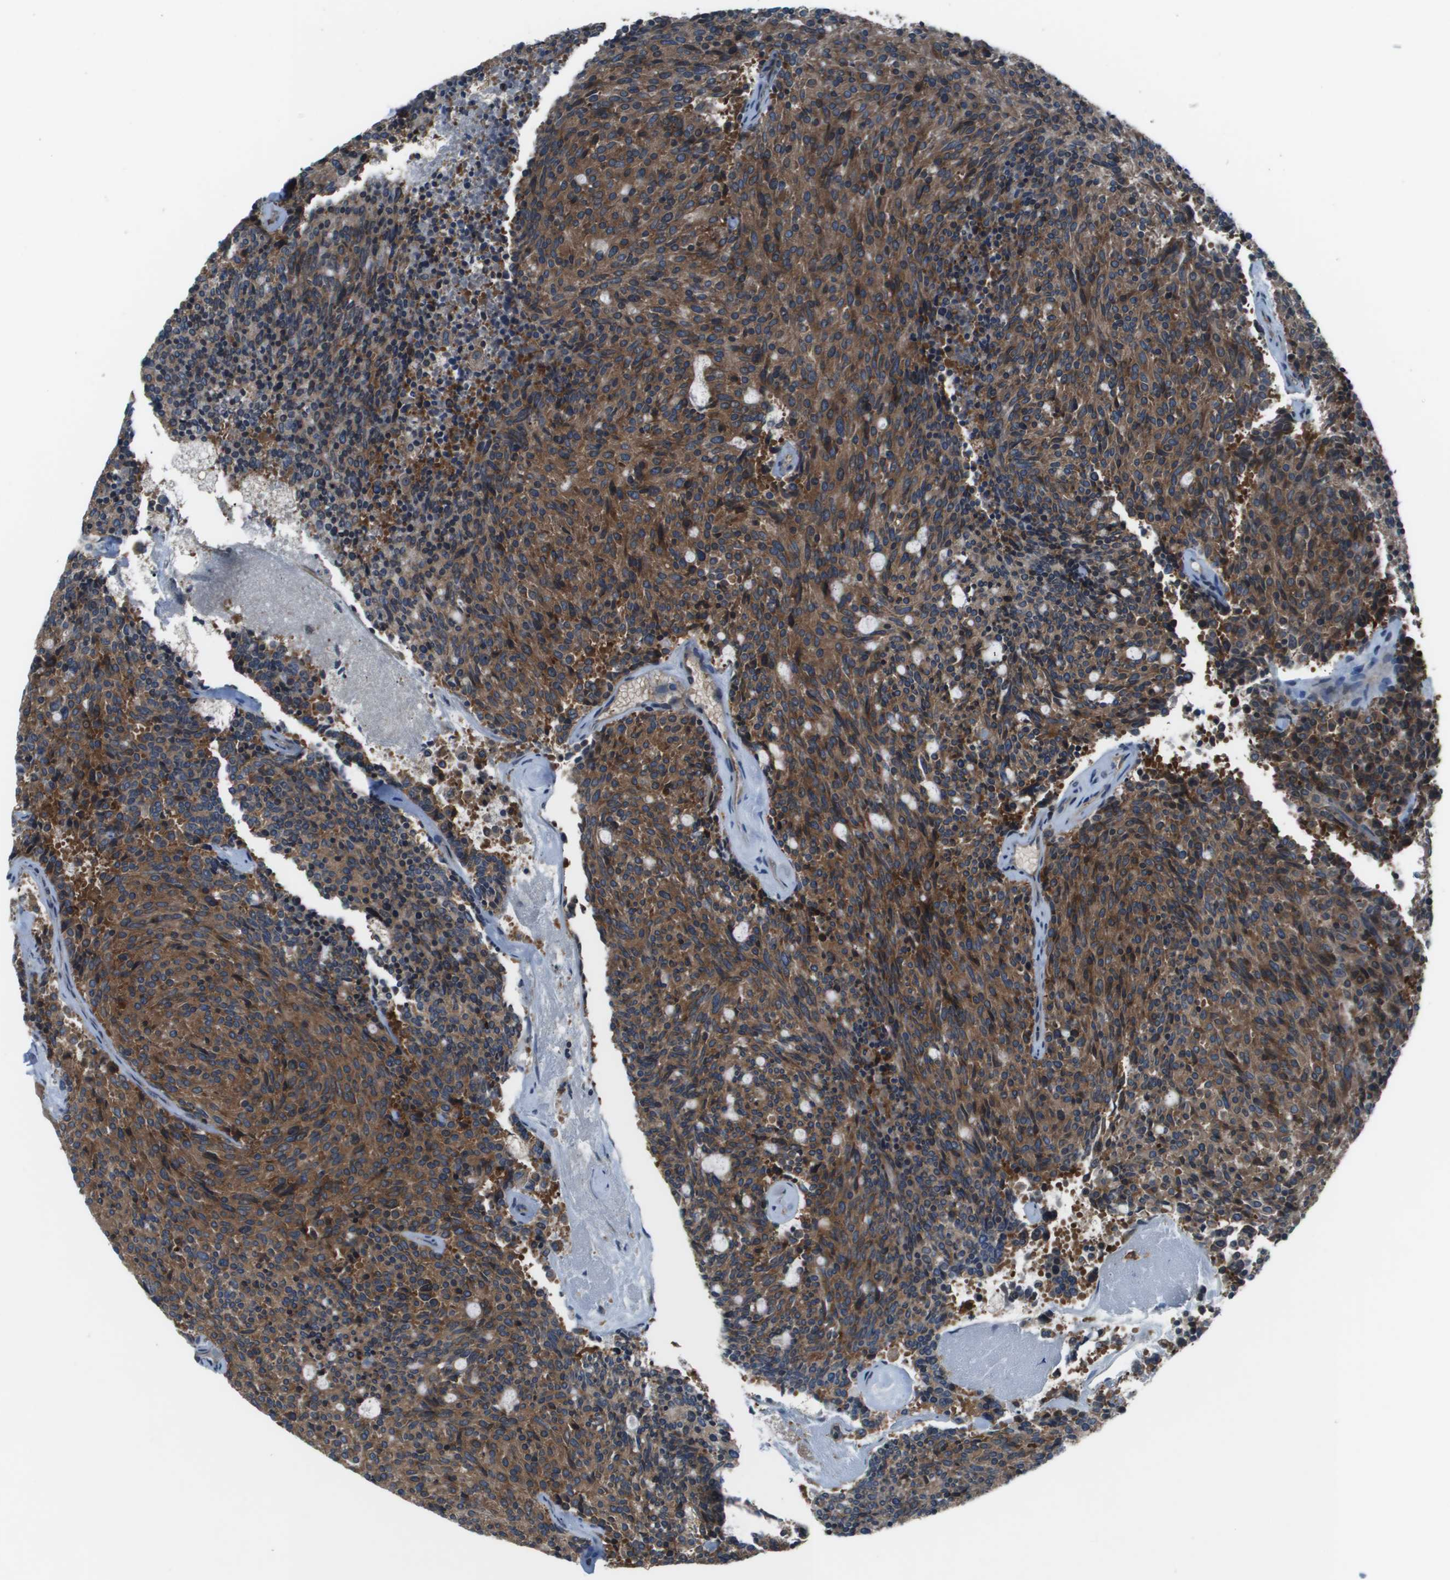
{"staining": {"intensity": "strong", "quantity": ">75%", "location": "cytoplasmic/membranous"}, "tissue": "carcinoid", "cell_type": "Tumor cells", "image_type": "cancer", "snomed": [{"axis": "morphology", "description": "Carcinoid, malignant, NOS"}, {"axis": "topography", "description": "Pancreas"}], "caption": "Malignant carcinoid was stained to show a protein in brown. There is high levels of strong cytoplasmic/membranous expression in about >75% of tumor cells. The staining was performed using DAB, with brown indicating positive protein expression. Nuclei are stained blue with hematoxylin.", "gene": "EIF3B", "patient": {"sex": "female", "age": 54}}